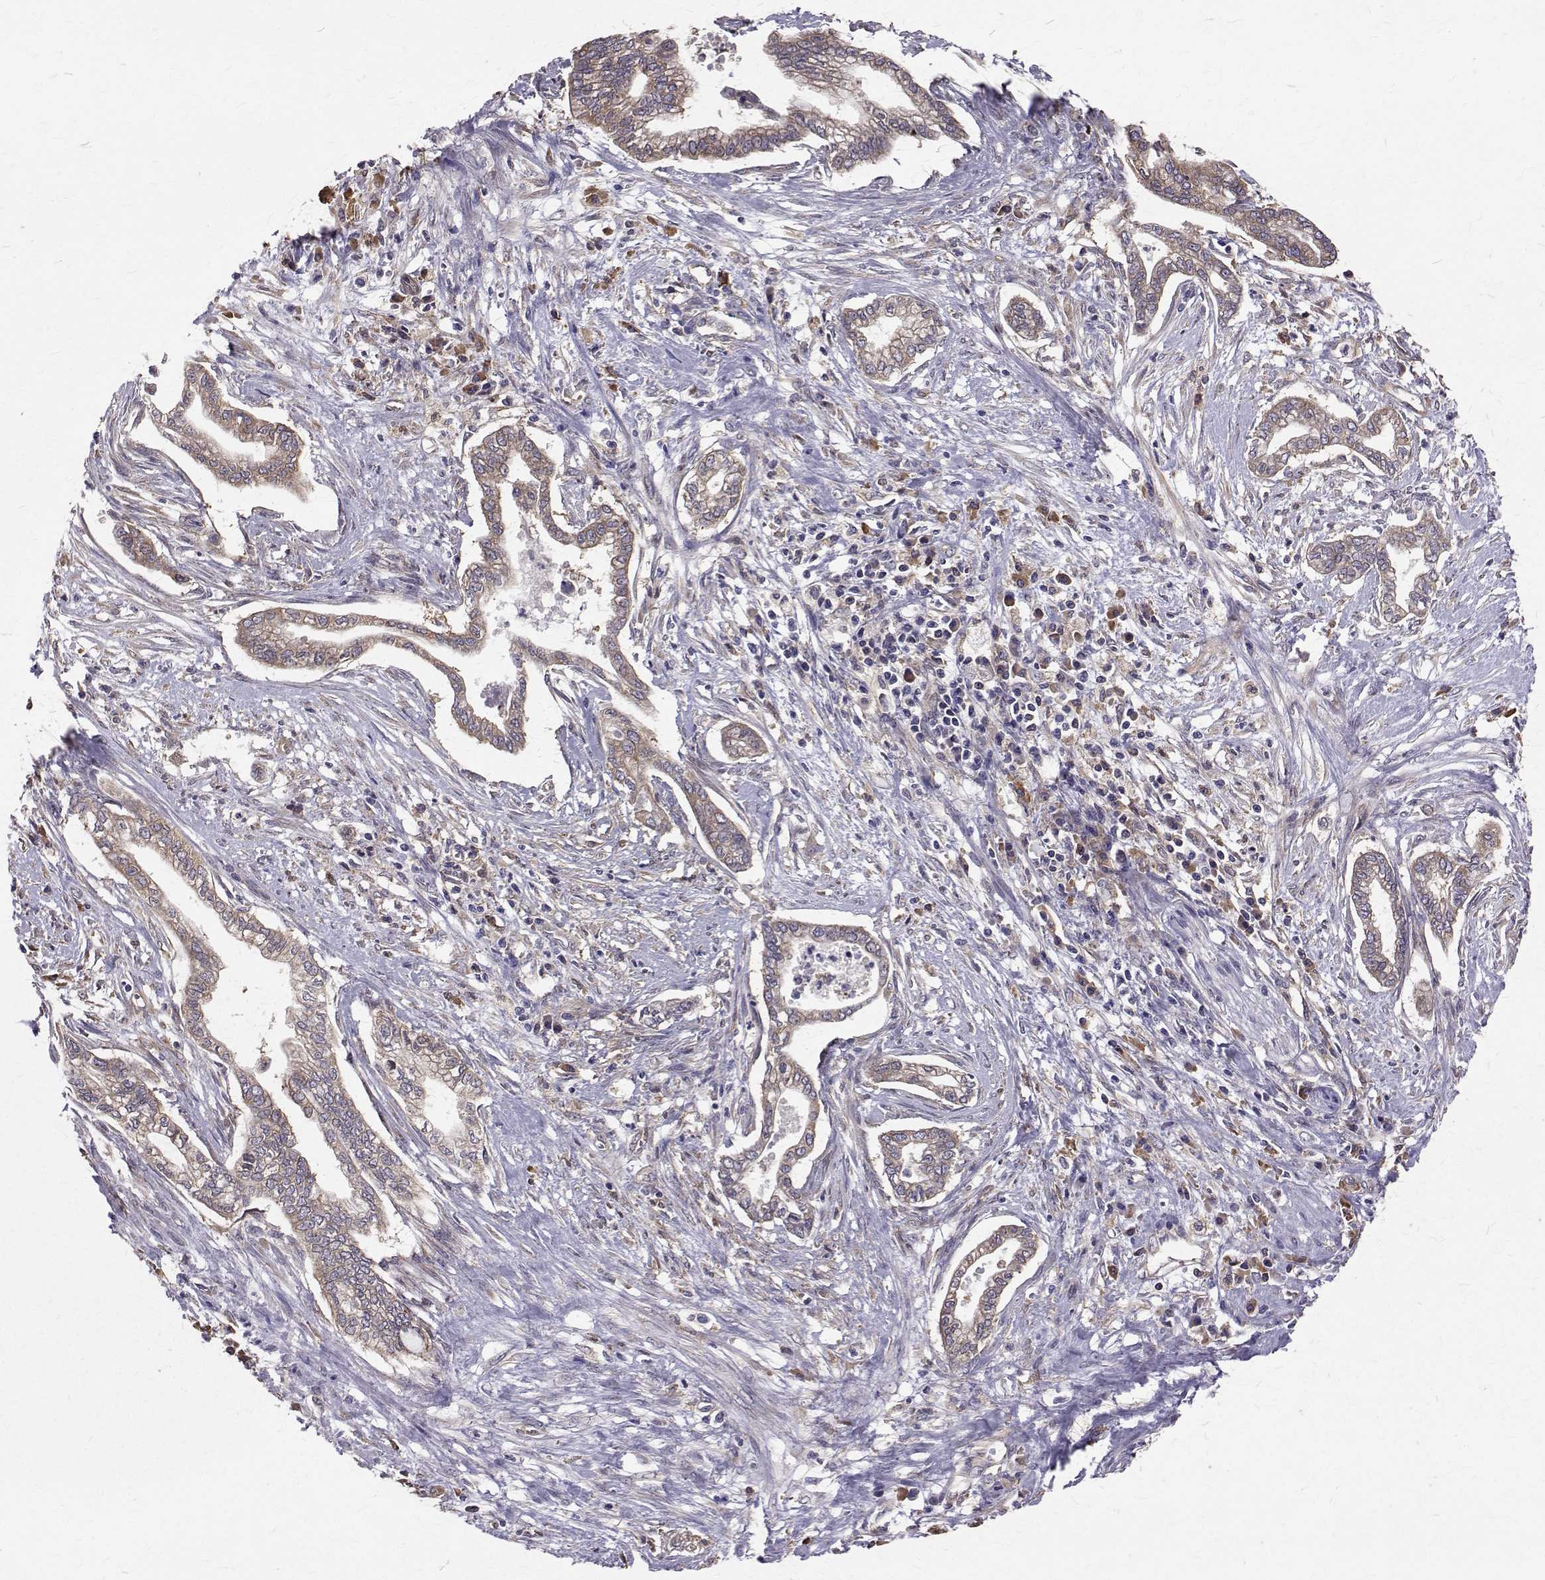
{"staining": {"intensity": "weak", "quantity": ">75%", "location": "cytoplasmic/membranous"}, "tissue": "cervical cancer", "cell_type": "Tumor cells", "image_type": "cancer", "snomed": [{"axis": "morphology", "description": "Adenocarcinoma, NOS"}, {"axis": "topography", "description": "Cervix"}], "caption": "Immunohistochemistry (IHC) photomicrograph of human cervical cancer (adenocarcinoma) stained for a protein (brown), which reveals low levels of weak cytoplasmic/membranous expression in about >75% of tumor cells.", "gene": "FARSB", "patient": {"sex": "female", "age": 62}}